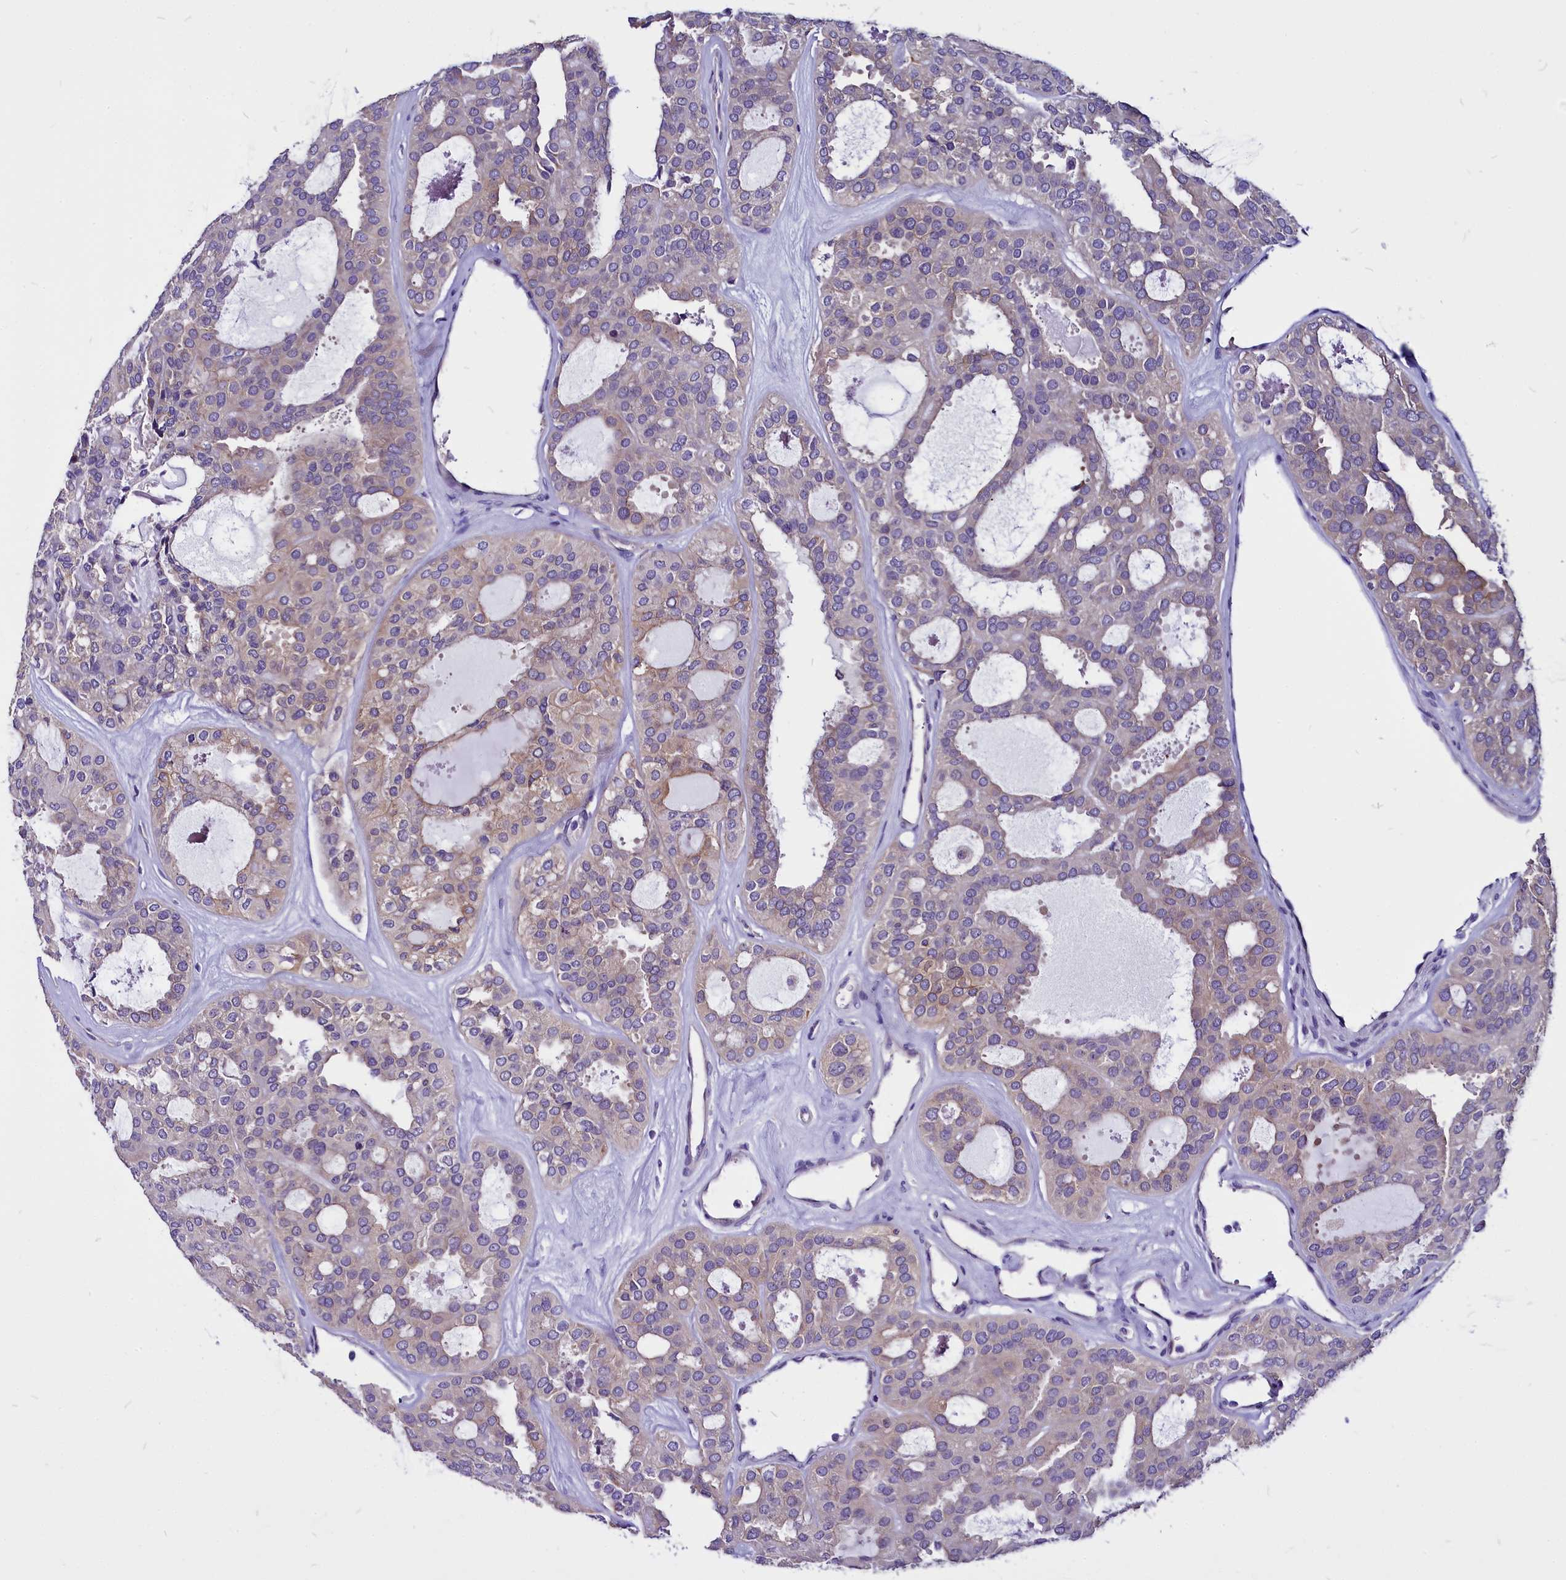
{"staining": {"intensity": "weak", "quantity": "<25%", "location": "cytoplasmic/membranous"}, "tissue": "thyroid cancer", "cell_type": "Tumor cells", "image_type": "cancer", "snomed": [{"axis": "morphology", "description": "Follicular adenoma carcinoma, NOS"}, {"axis": "topography", "description": "Thyroid gland"}], "caption": "Thyroid follicular adenoma carcinoma stained for a protein using IHC demonstrates no positivity tumor cells.", "gene": "CEP170", "patient": {"sex": "male", "age": 75}}